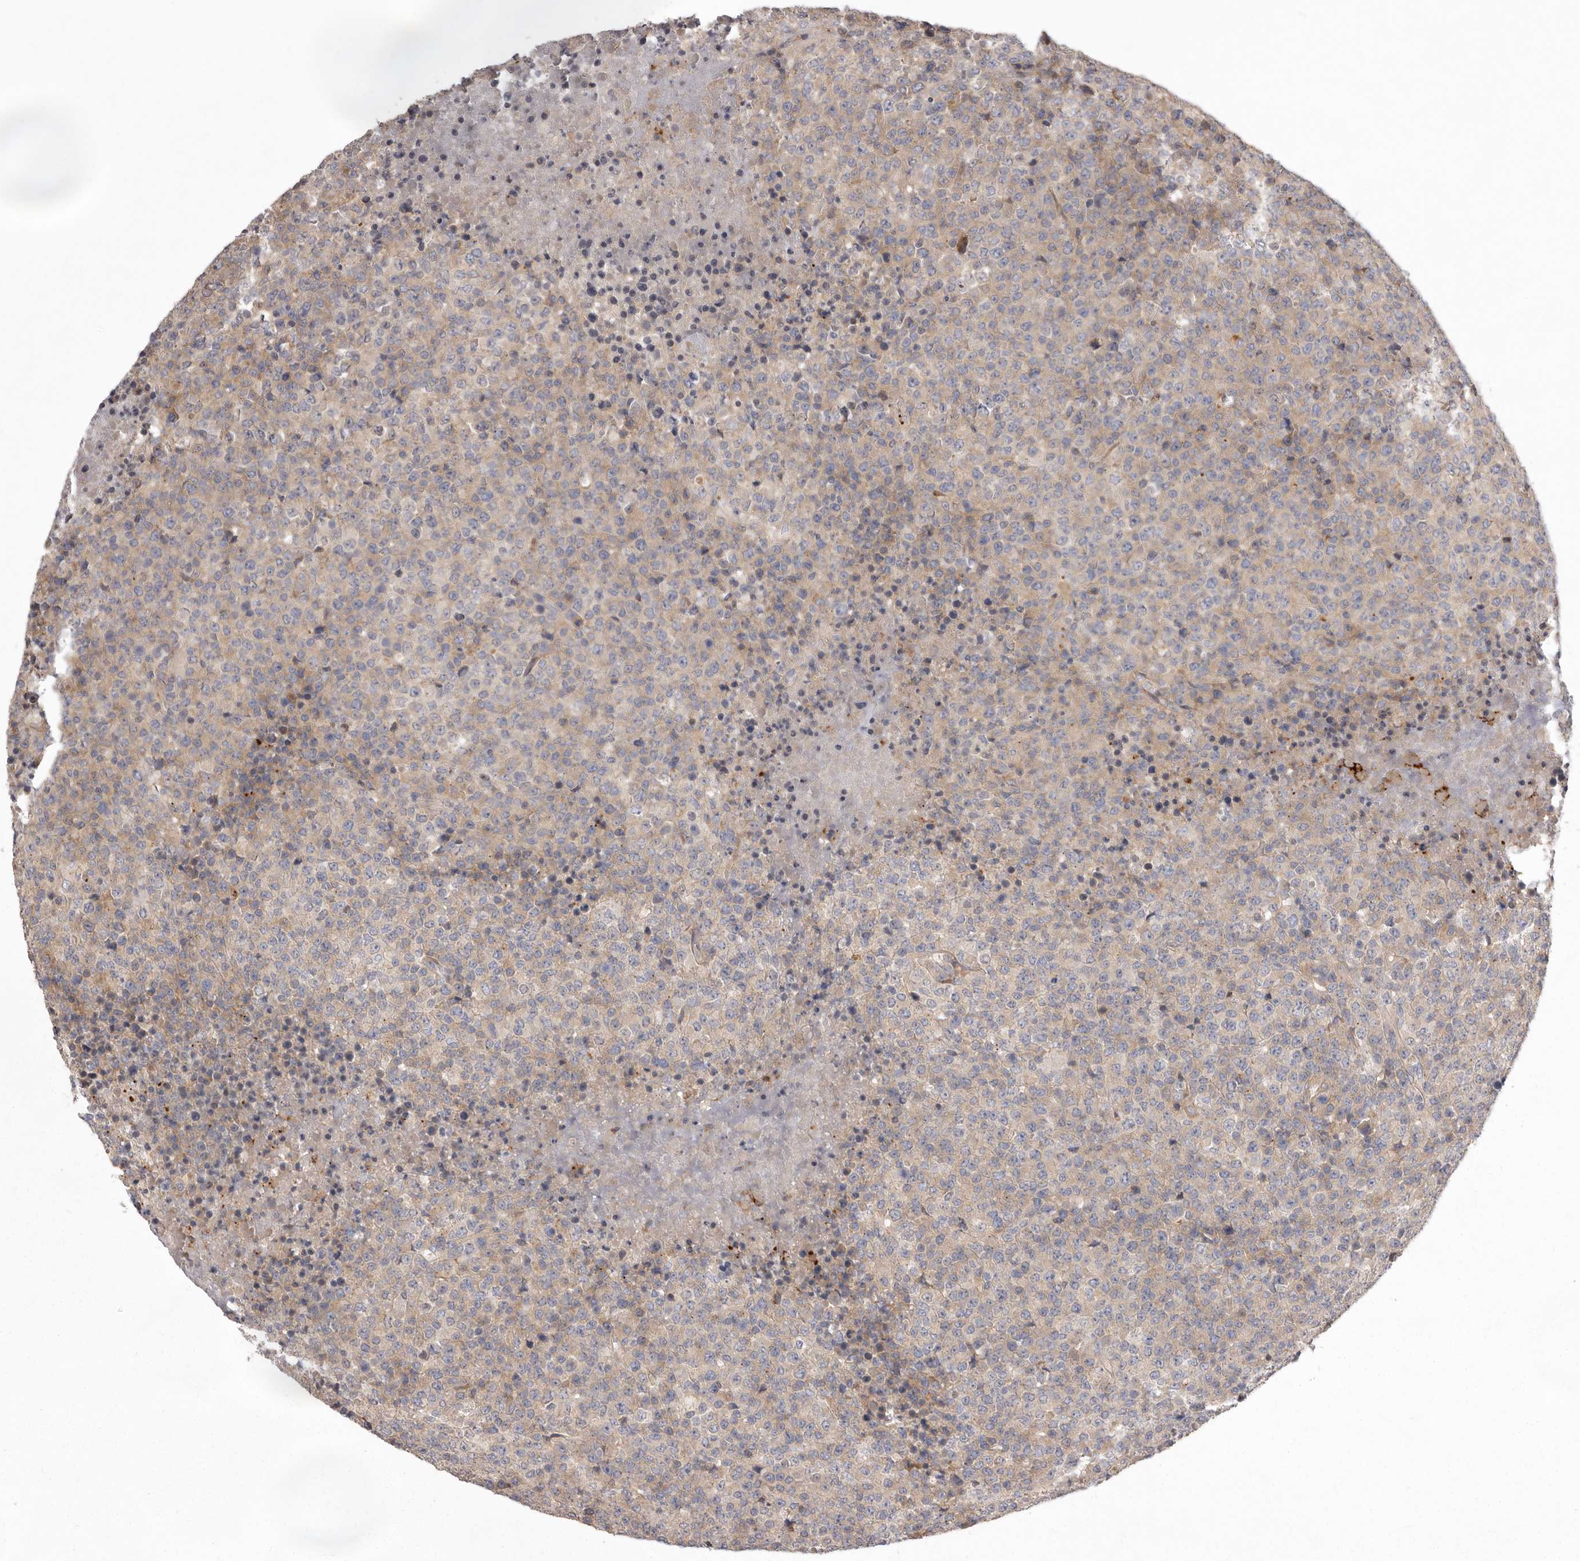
{"staining": {"intensity": "weak", "quantity": "<25%", "location": "cytoplasmic/membranous"}, "tissue": "lymphoma", "cell_type": "Tumor cells", "image_type": "cancer", "snomed": [{"axis": "morphology", "description": "Malignant lymphoma, non-Hodgkin's type, High grade"}, {"axis": "topography", "description": "Lymph node"}], "caption": "Malignant lymphoma, non-Hodgkin's type (high-grade) stained for a protein using immunohistochemistry demonstrates no staining tumor cells.", "gene": "WDR47", "patient": {"sex": "male", "age": 13}}